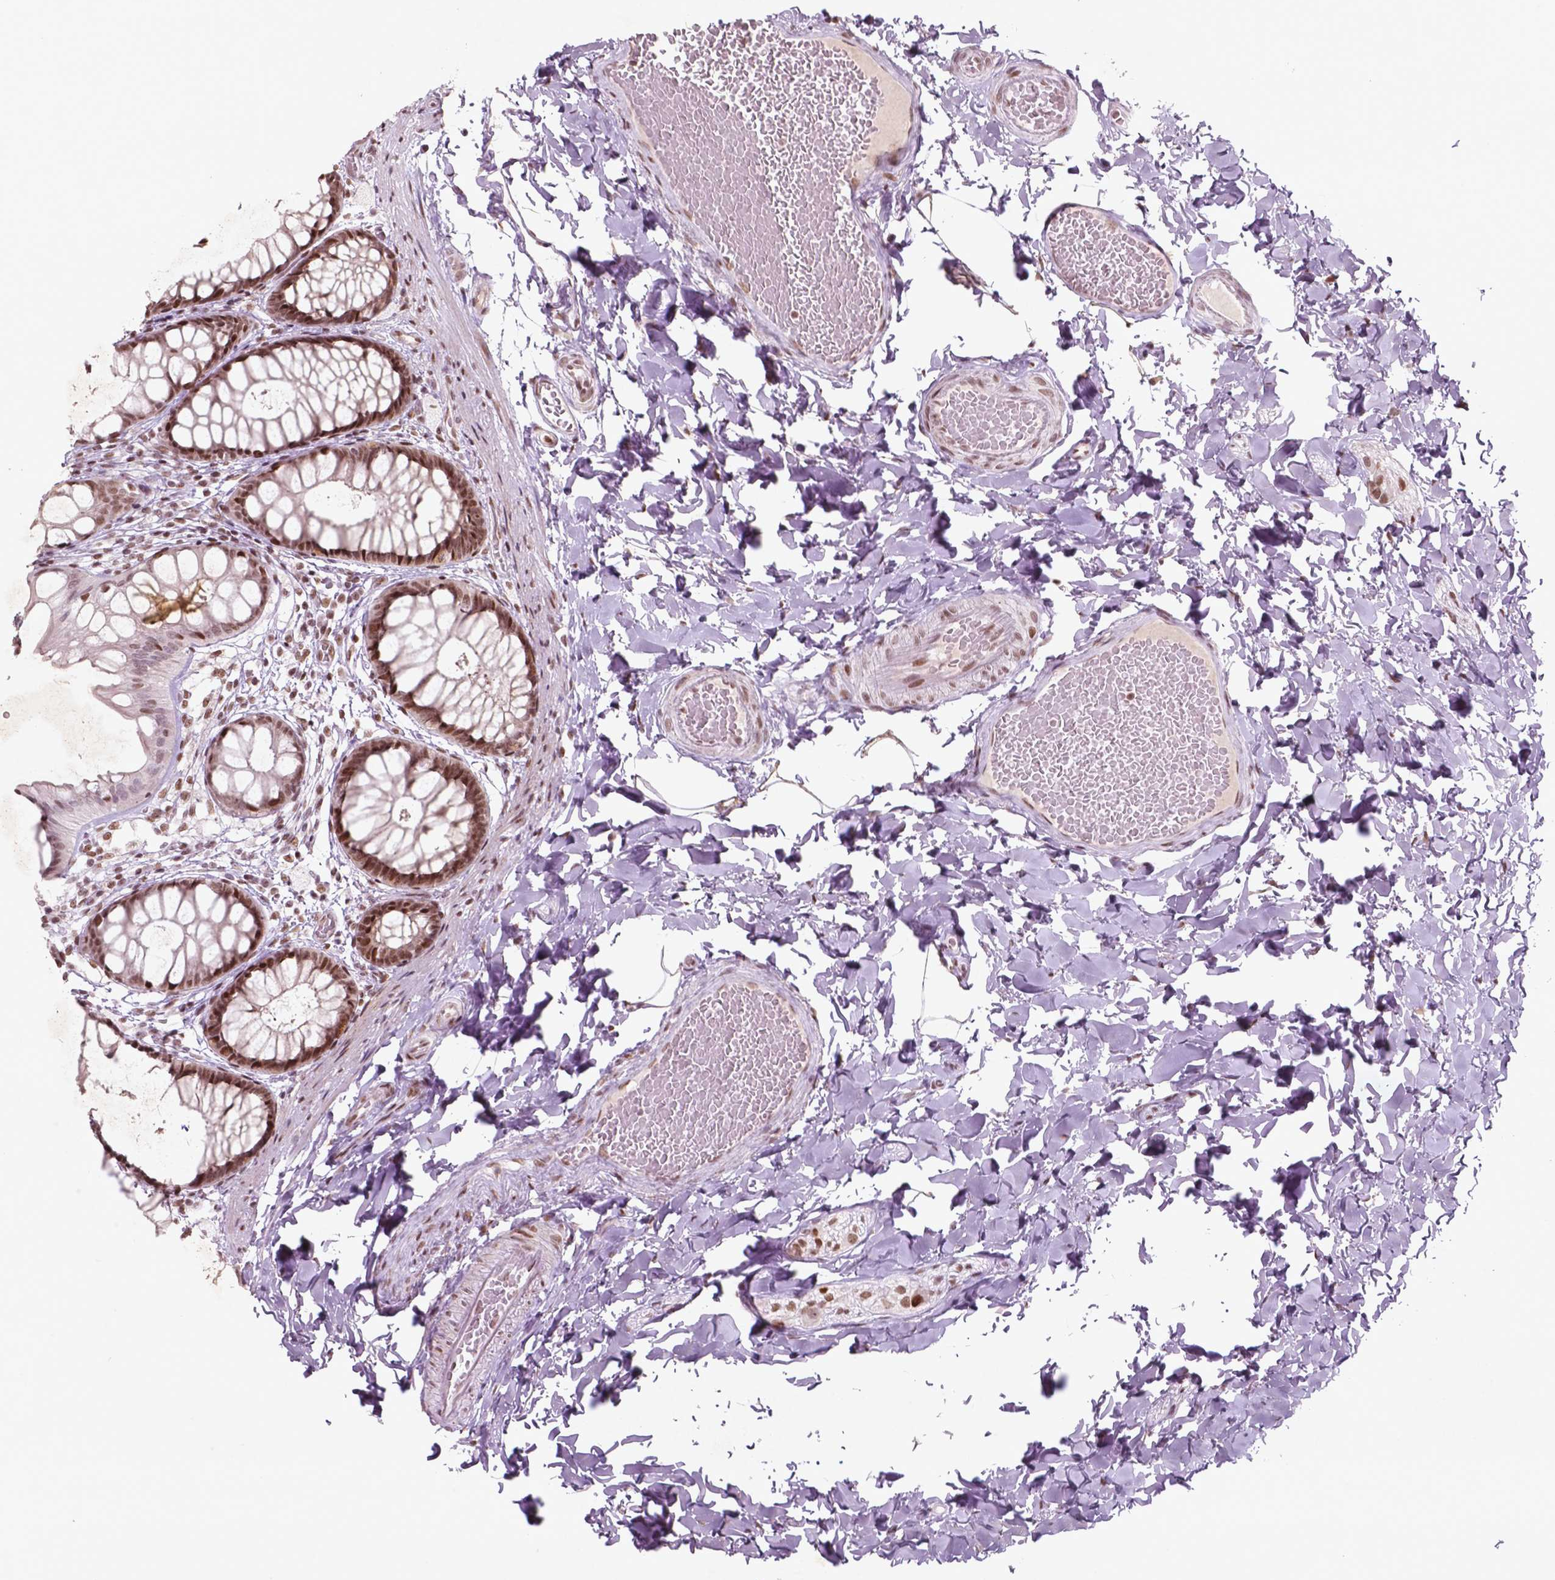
{"staining": {"intensity": "moderate", "quantity": ">75%", "location": "nuclear"}, "tissue": "colon", "cell_type": "Endothelial cells", "image_type": "normal", "snomed": [{"axis": "morphology", "description": "Normal tissue, NOS"}, {"axis": "topography", "description": "Colon"}], "caption": "Protein expression analysis of benign human colon reveals moderate nuclear positivity in approximately >75% of endothelial cells.", "gene": "HMG20B", "patient": {"sex": "male", "age": 47}}